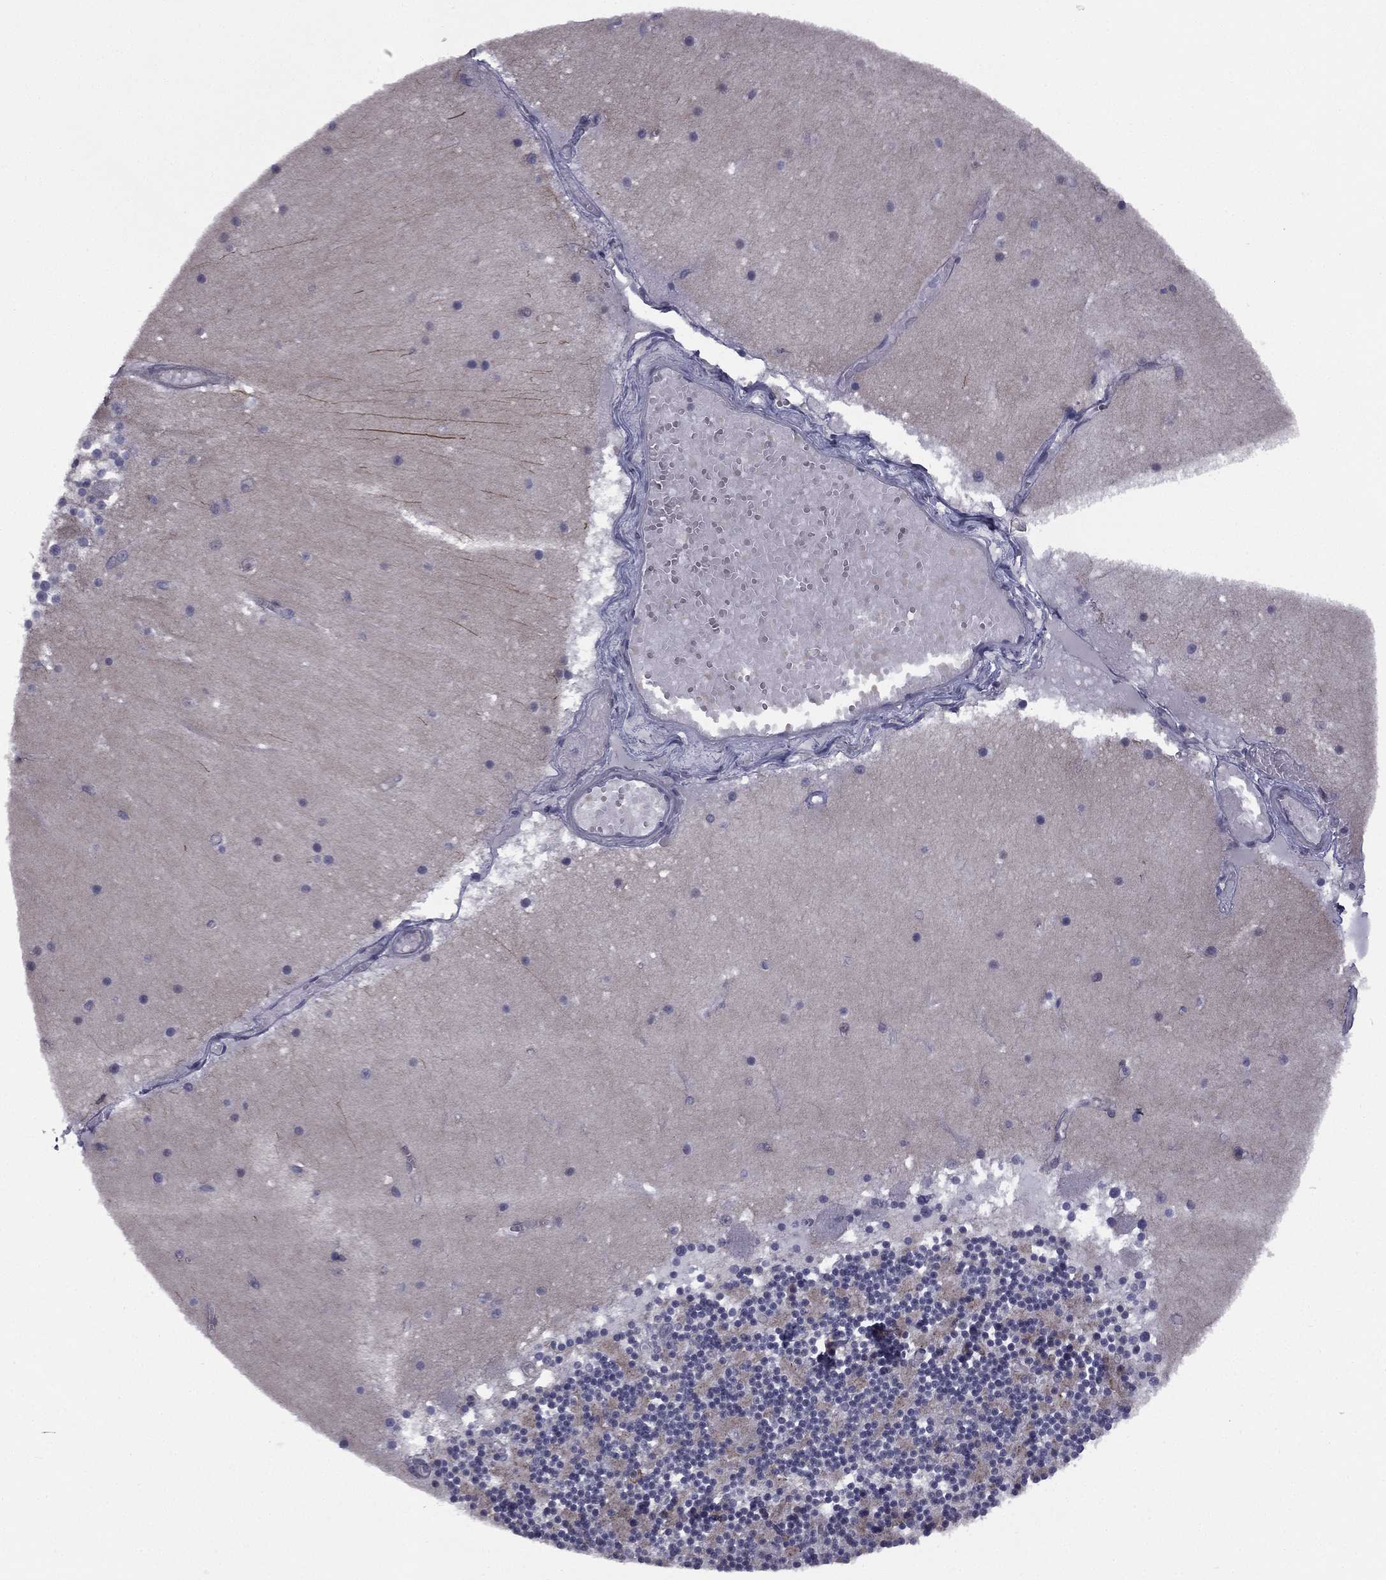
{"staining": {"intensity": "negative", "quantity": "none", "location": "none"}, "tissue": "cerebellum", "cell_type": "Cells in granular layer", "image_type": "normal", "snomed": [{"axis": "morphology", "description": "Normal tissue, NOS"}, {"axis": "topography", "description": "Cerebellum"}], "caption": "A high-resolution histopathology image shows immunohistochemistry staining of benign cerebellum, which reveals no significant expression in cells in granular layer. (DAB (3,3'-diaminobenzidine) immunohistochemistry (IHC) visualized using brightfield microscopy, high magnification).", "gene": "ACTRT2", "patient": {"sex": "female", "age": 28}}